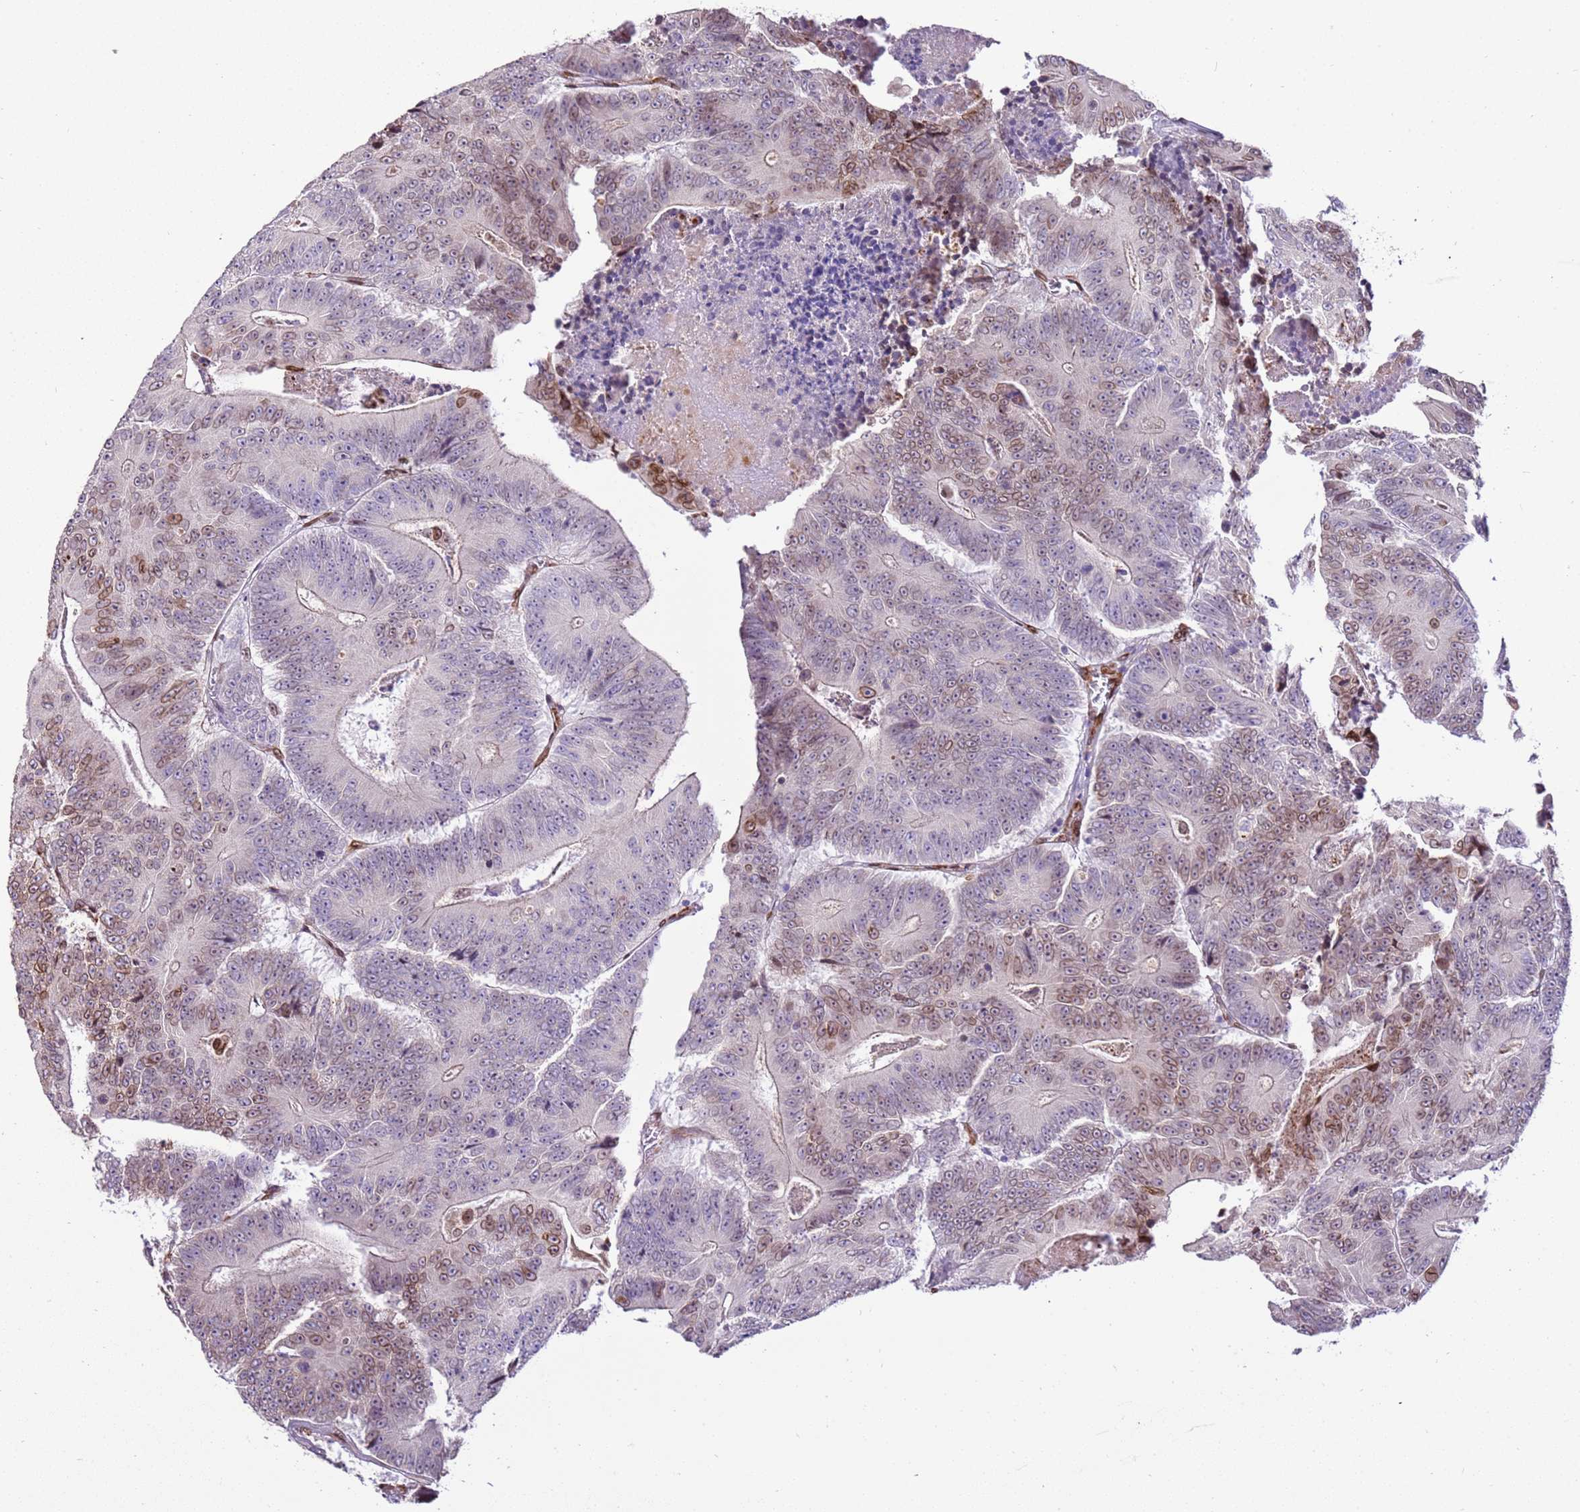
{"staining": {"intensity": "moderate", "quantity": "25%-75%", "location": "cytoplasmic/membranous,nuclear"}, "tissue": "colorectal cancer", "cell_type": "Tumor cells", "image_type": "cancer", "snomed": [{"axis": "morphology", "description": "Adenocarcinoma, NOS"}, {"axis": "topography", "description": "Colon"}], "caption": "IHC (DAB (3,3'-diaminobenzidine)) staining of human colorectal adenocarcinoma demonstrates moderate cytoplasmic/membranous and nuclear protein expression in about 25%-75% of tumor cells.", "gene": "TMEM47", "patient": {"sex": "male", "age": 83}}